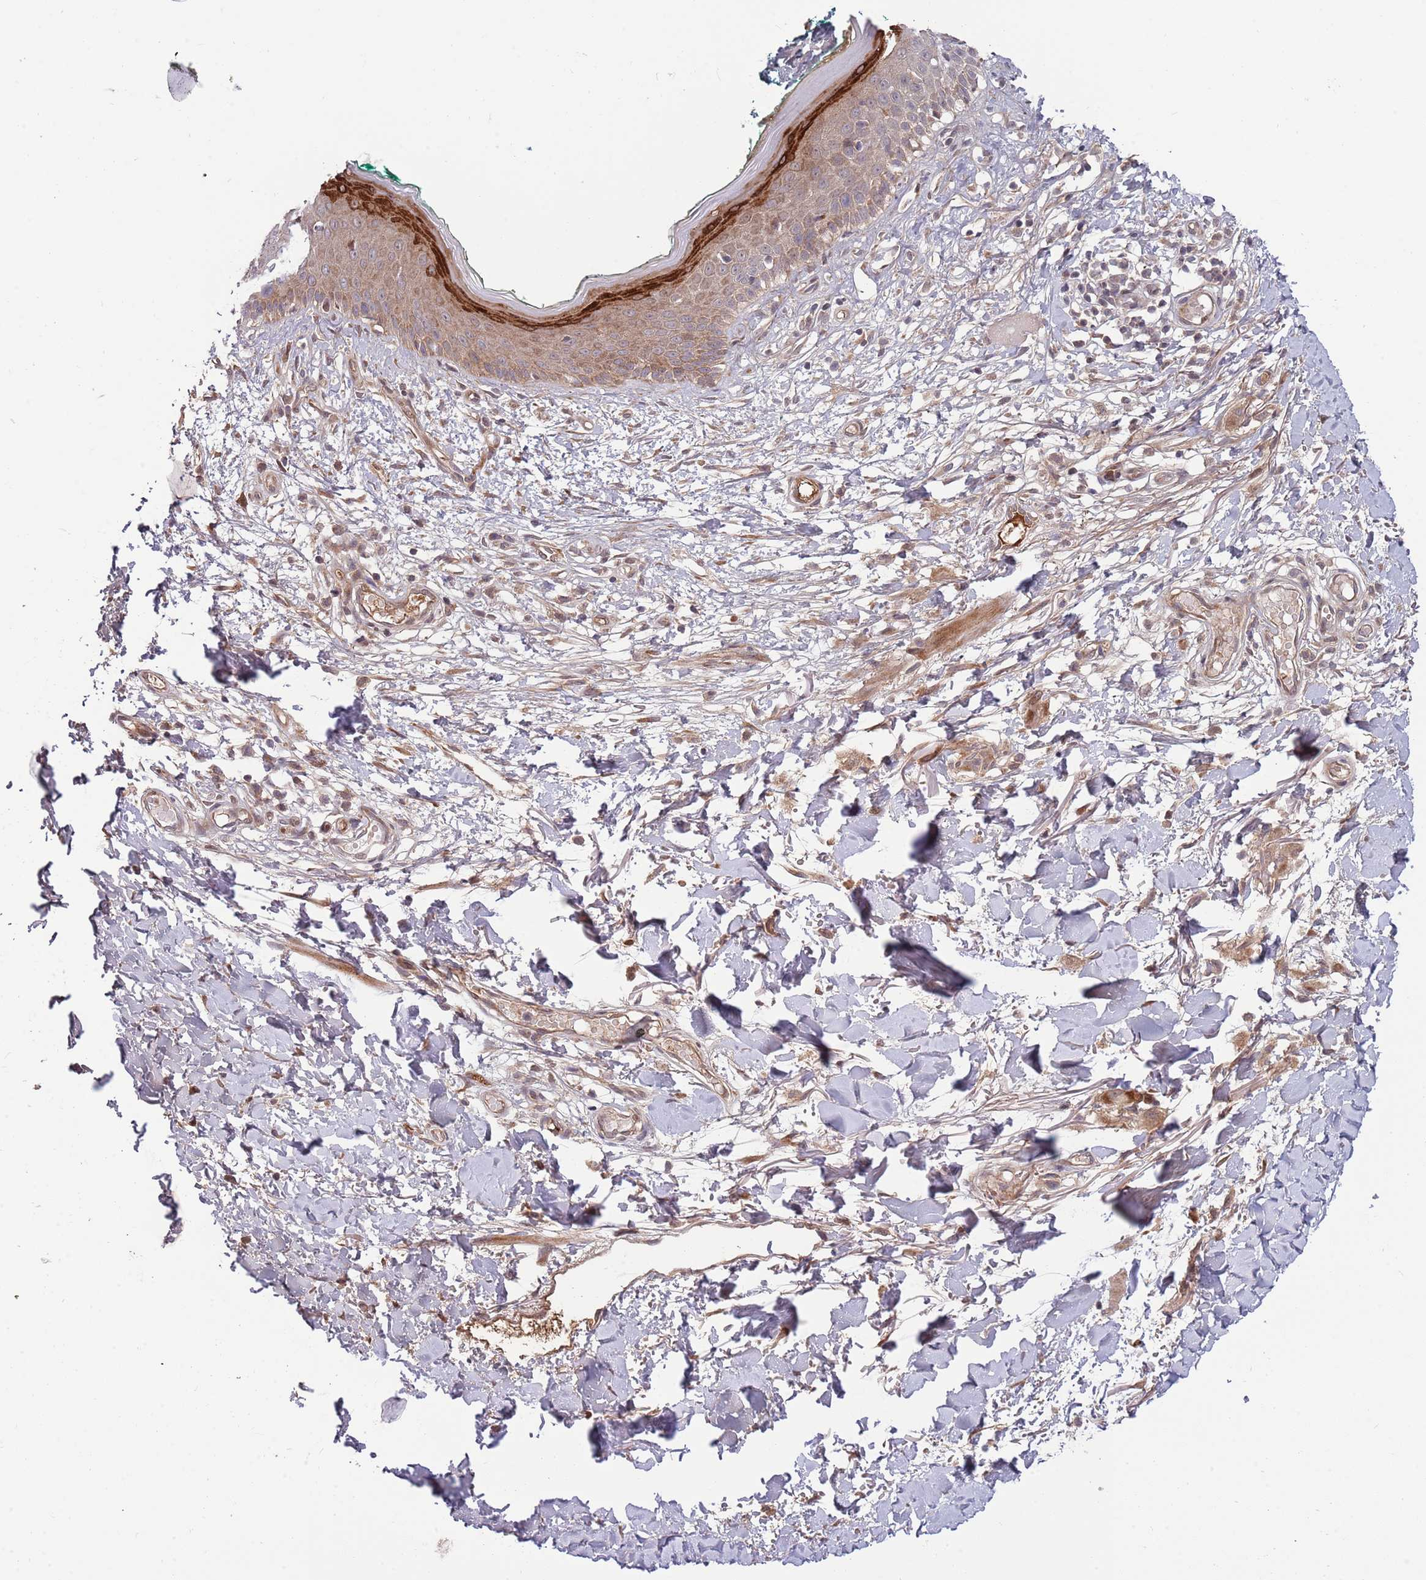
{"staining": {"intensity": "moderate", "quantity": ">75%", "location": "cytoplasmic/membranous"}, "tissue": "skin", "cell_type": "Fibroblasts", "image_type": "normal", "snomed": [{"axis": "morphology", "description": "Normal tissue, NOS"}, {"axis": "morphology", "description": "Malignant melanoma, NOS"}, {"axis": "topography", "description": "Skin"}], "caption": "Fibroblasts reveal medium levels of moderate cytoplasmic/membranous positivity in approximately >75% of cells in normal human skin. The staining is performed using DAB brown chromogen to label protein expression. The nuclei are counter-stained blue using hematoxylin.", "gene": "NT5DC4", "patient": {"sex": "male", "age": 62}}